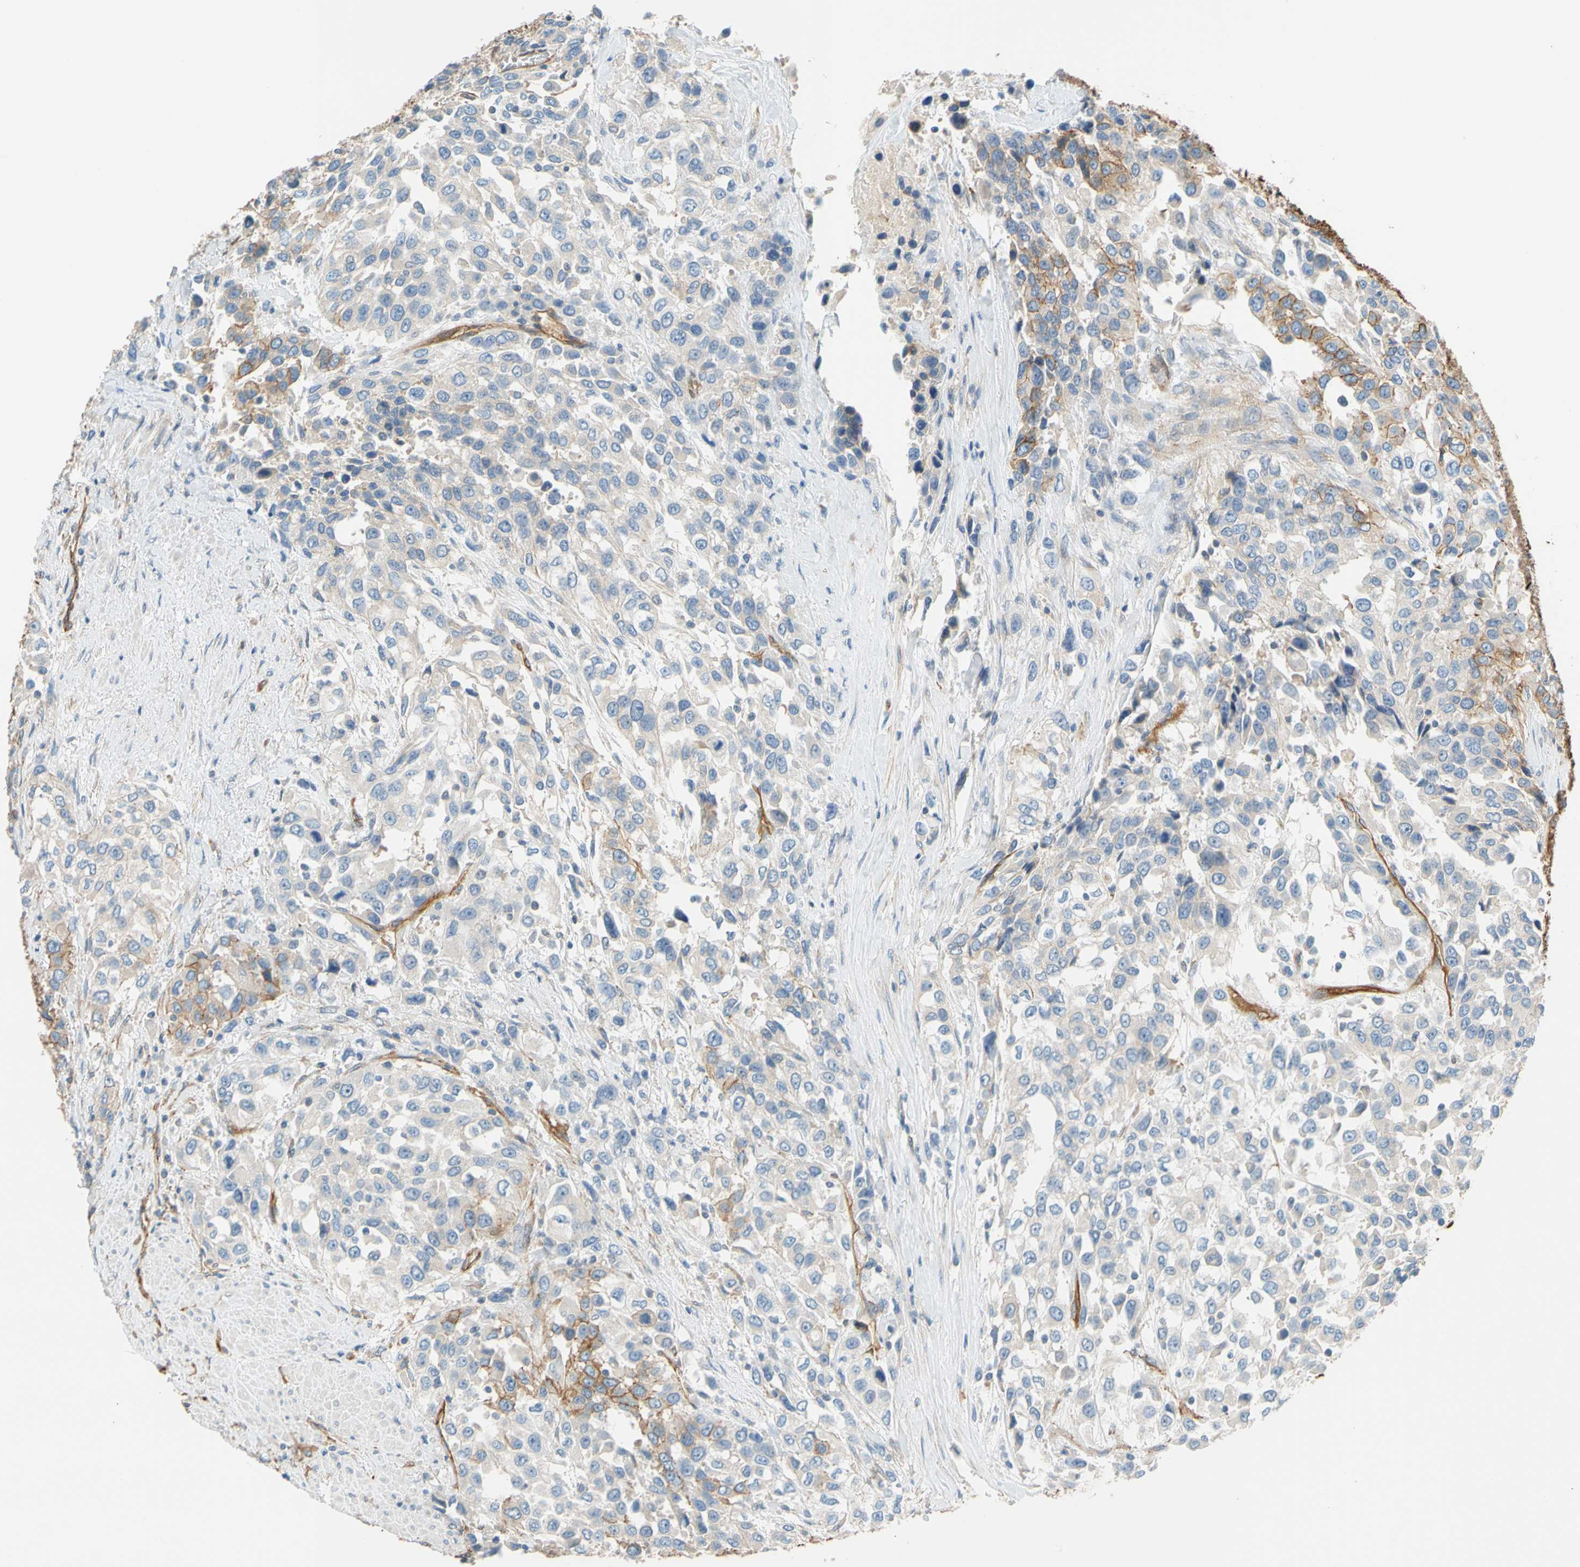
{"staining": {"intensity": "negative", "quantity": "none", "location": "none"}, "tissue": "urothelial cancer", "cell_type": "Tumor cells", "image_type": "cancer", "snomed": [{"axis": "morphology", "description": "Urothelial carcinoma, High grade"}, {"axis": "topography", "description": "Urinary bladder"}], "caption": "There is no significant positivity in tumor cells of urothelial cancer.", "gene": "SPTAN1", "patient": {"sex": "female", "age": 80}}